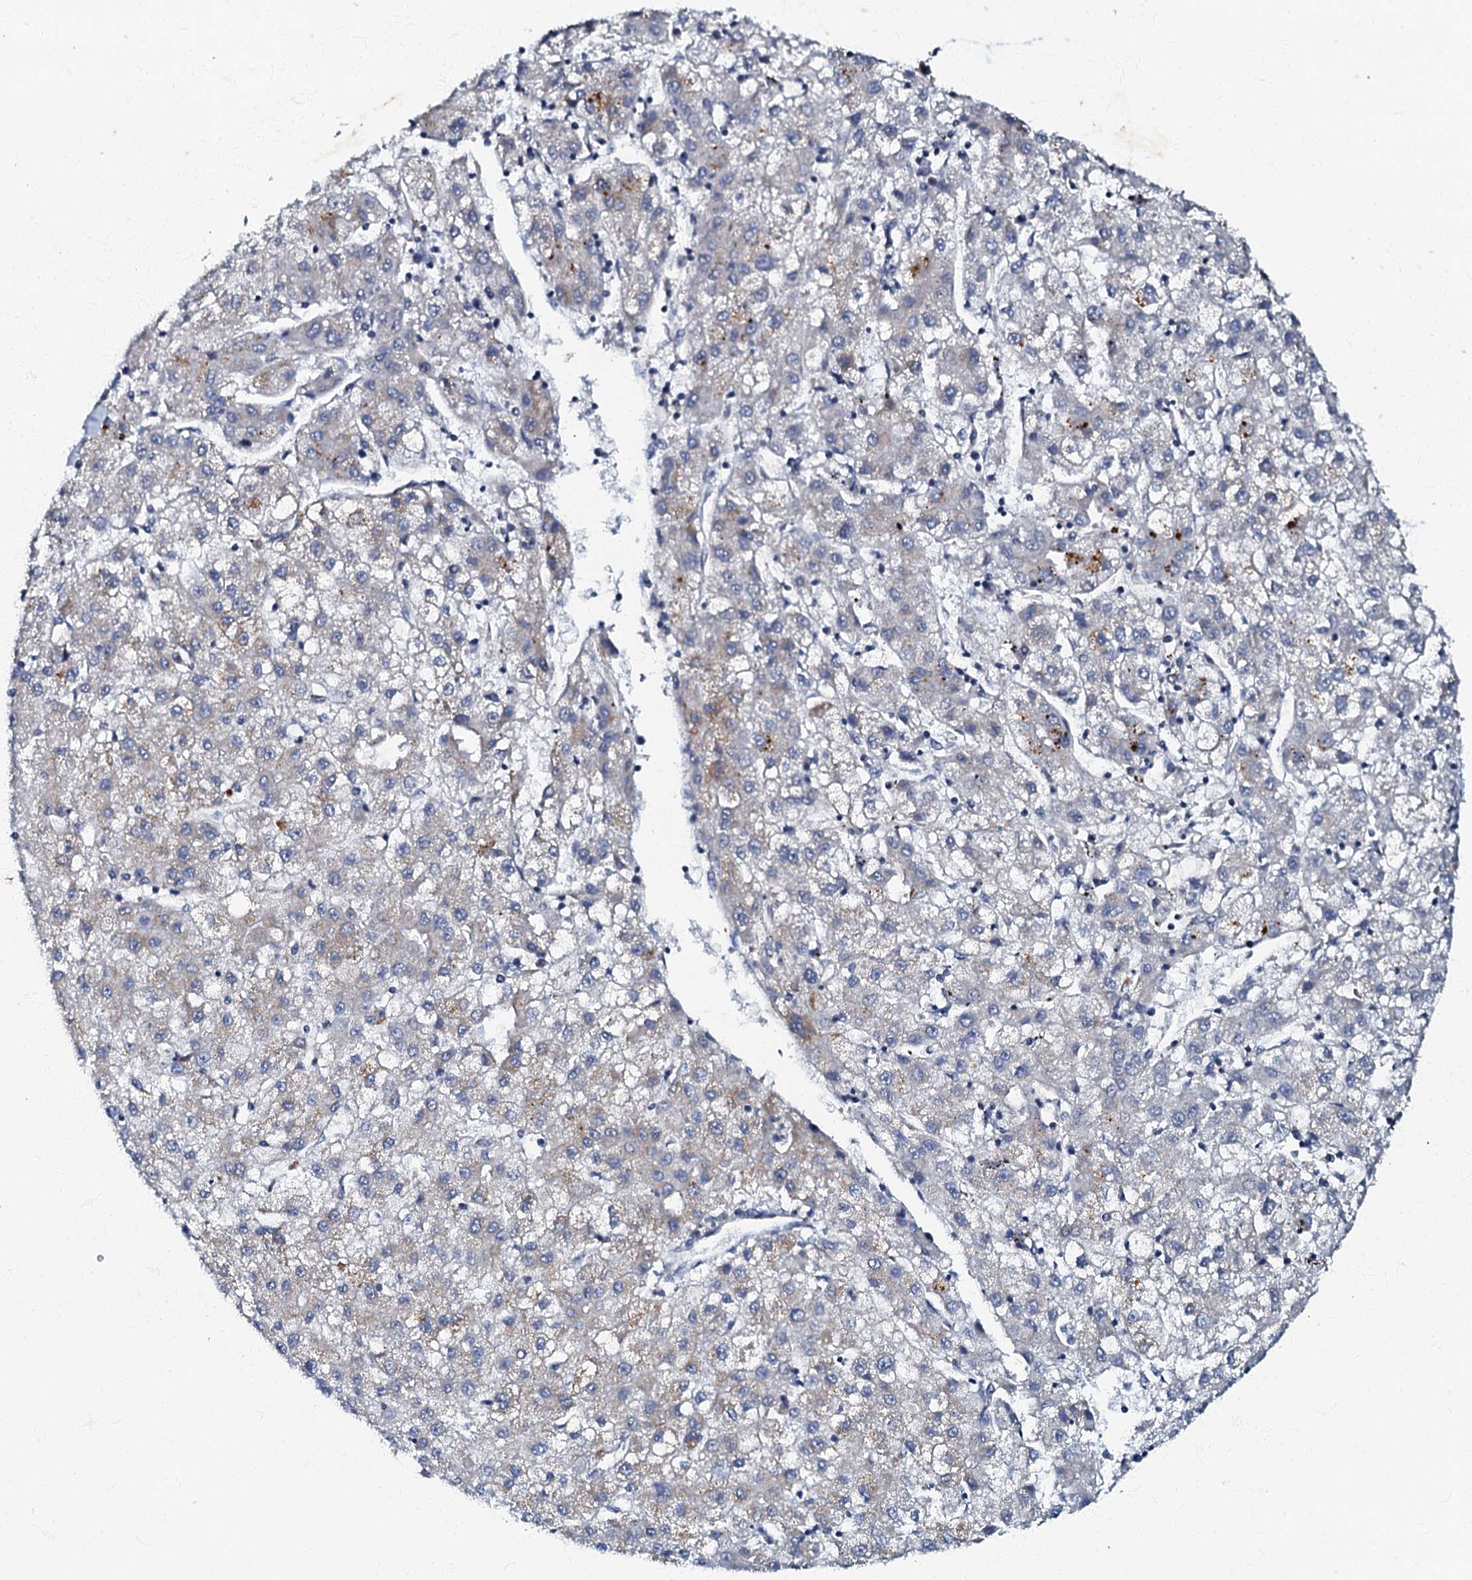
{"staining": {"intensity": "weak", "quantity": "<25%", "location": "cytoplasmic/membranous"}, "tissue": "liver cancer", "cell_type": "Tumor cells", "image_type": "cancer", "snomed": [{"axis": "morphology", "description": "Carcinoma, Hepatocellular, NOS"}, {"axis": "topography", "description": "Liver"}], "caption": "IHC image of neoplastic tissue: hepatocellular carcinoma (liver) stained with DAB (3,3'-diaminobenzidine) shows no significant protein staining in tumor cells.", "gene": "OLAH", "patient": {"sex": "male", "age": 72}}